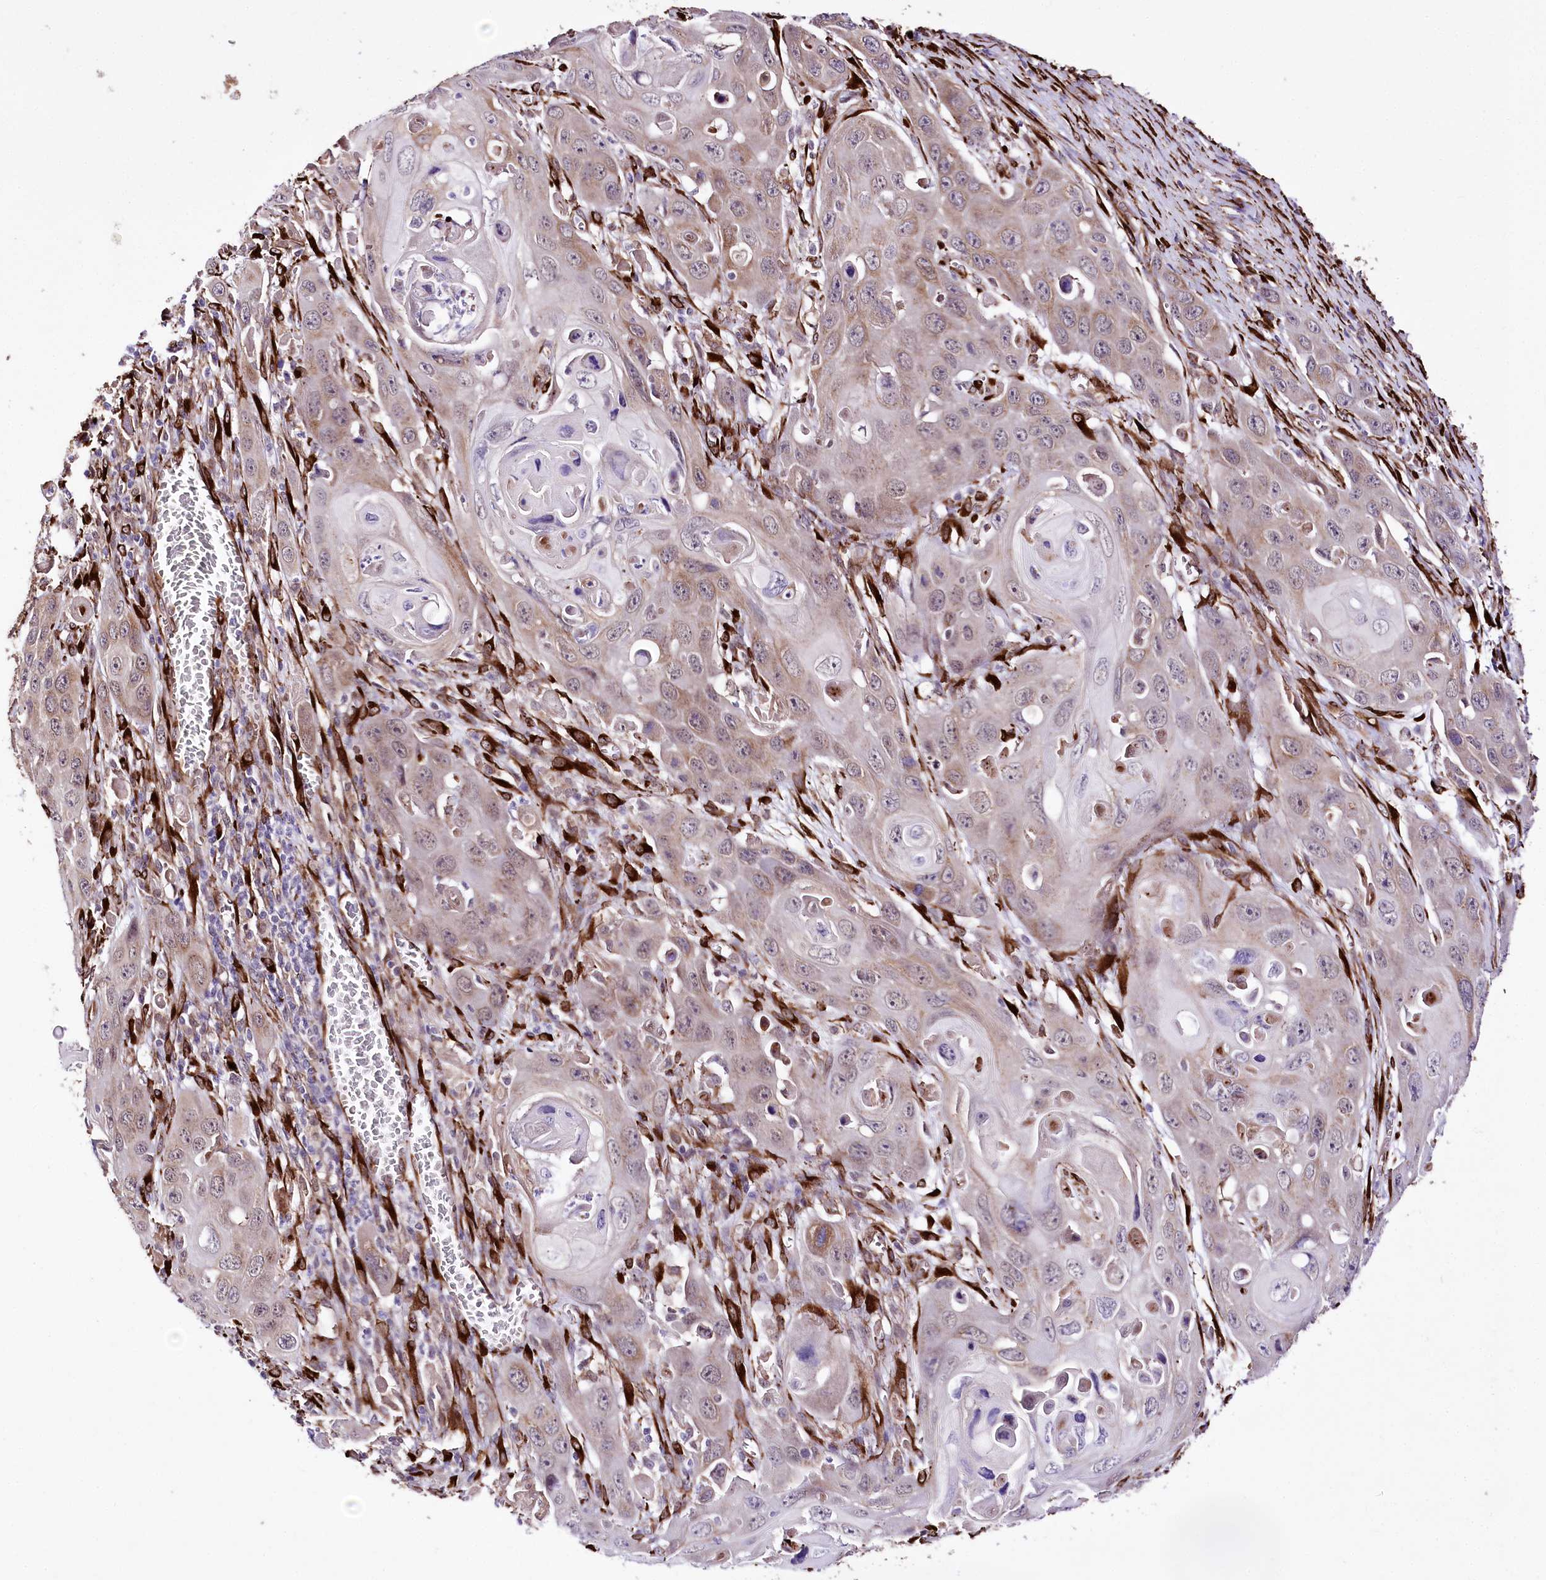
{"staining": {"intensity": "weak", "quantity": ">75%", "location": "cytoplasmic/membranous"}, "tissue": "skin cancer", "cell_type": "Tumor cells", "image_type": "cancer", "snomed": [{"axis": "morphology", "description": "Squamous cell carcinoma, NOS"}, {"axis": "topography", "description": "Skin"}], "caption": "This is a histology image of immunohistochemistry (IHC) staining of skin squamous cell carcinoma, which shows weak expression in the cytoplasmic/membranous of tumor cells.", "gene": "WWC1", "patient": {"sex": "male", "age": 55}}